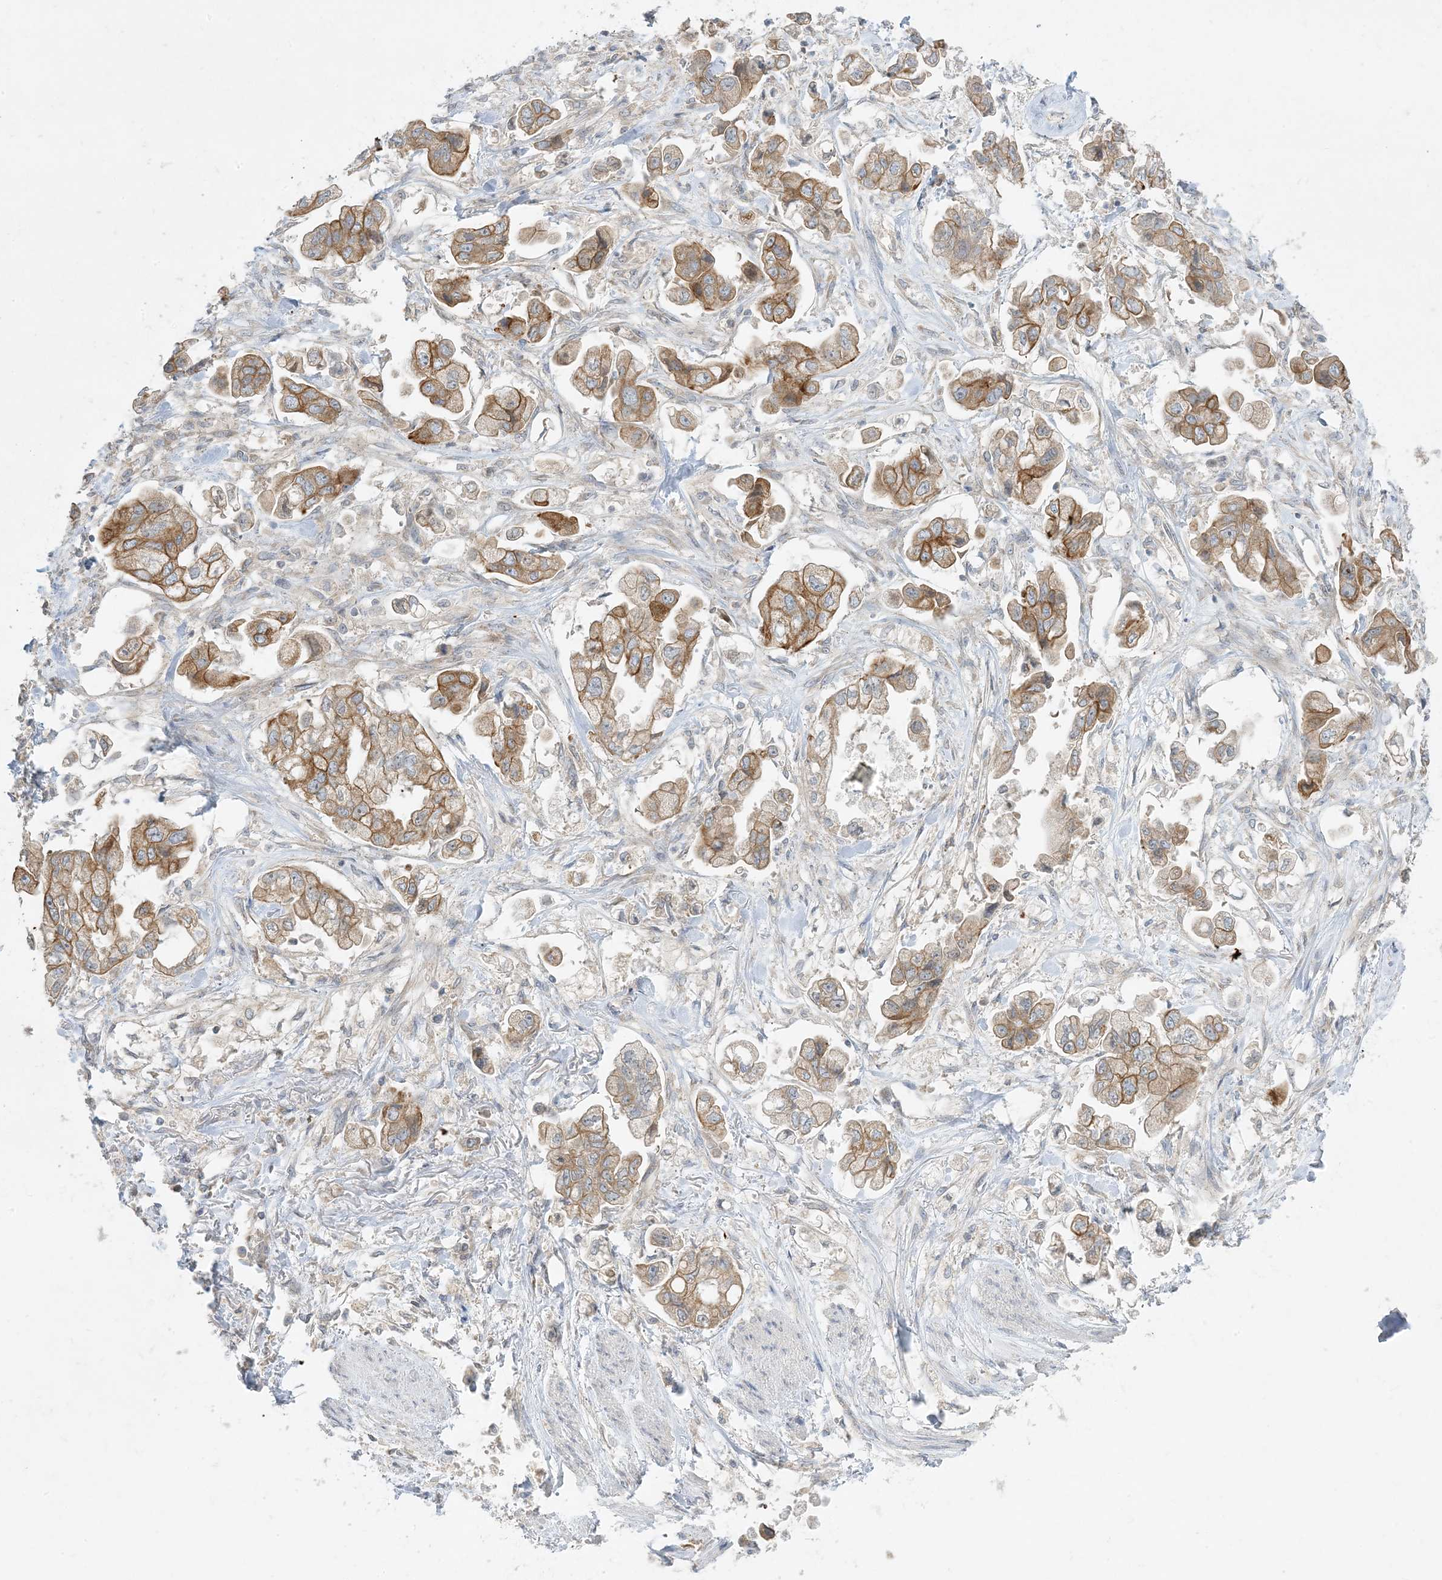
{"staining": {"intensity": "moderate", "quantity": ">75%", "location": "cytoplasmic/membranous"}, "tissue": "stomach cancer", "cell_type": "Tumor cells", "image_type": "cancer", "snomed": [{"axis": "morphology", "description": "Adenocarcinoma, NOS"}, {"axis": "topography", "description": "Stomach"}], "caption": "A high-resolution photomicrograph shows immunohistochemistry (IHC) staining of adenocarcinoma (stomach), which demonstrates moderate cytoplasmic/membranous positivity in about >75% of tumor cells.", "gene": "RPP40", "patient": {"sex": "male", "age": 62}}